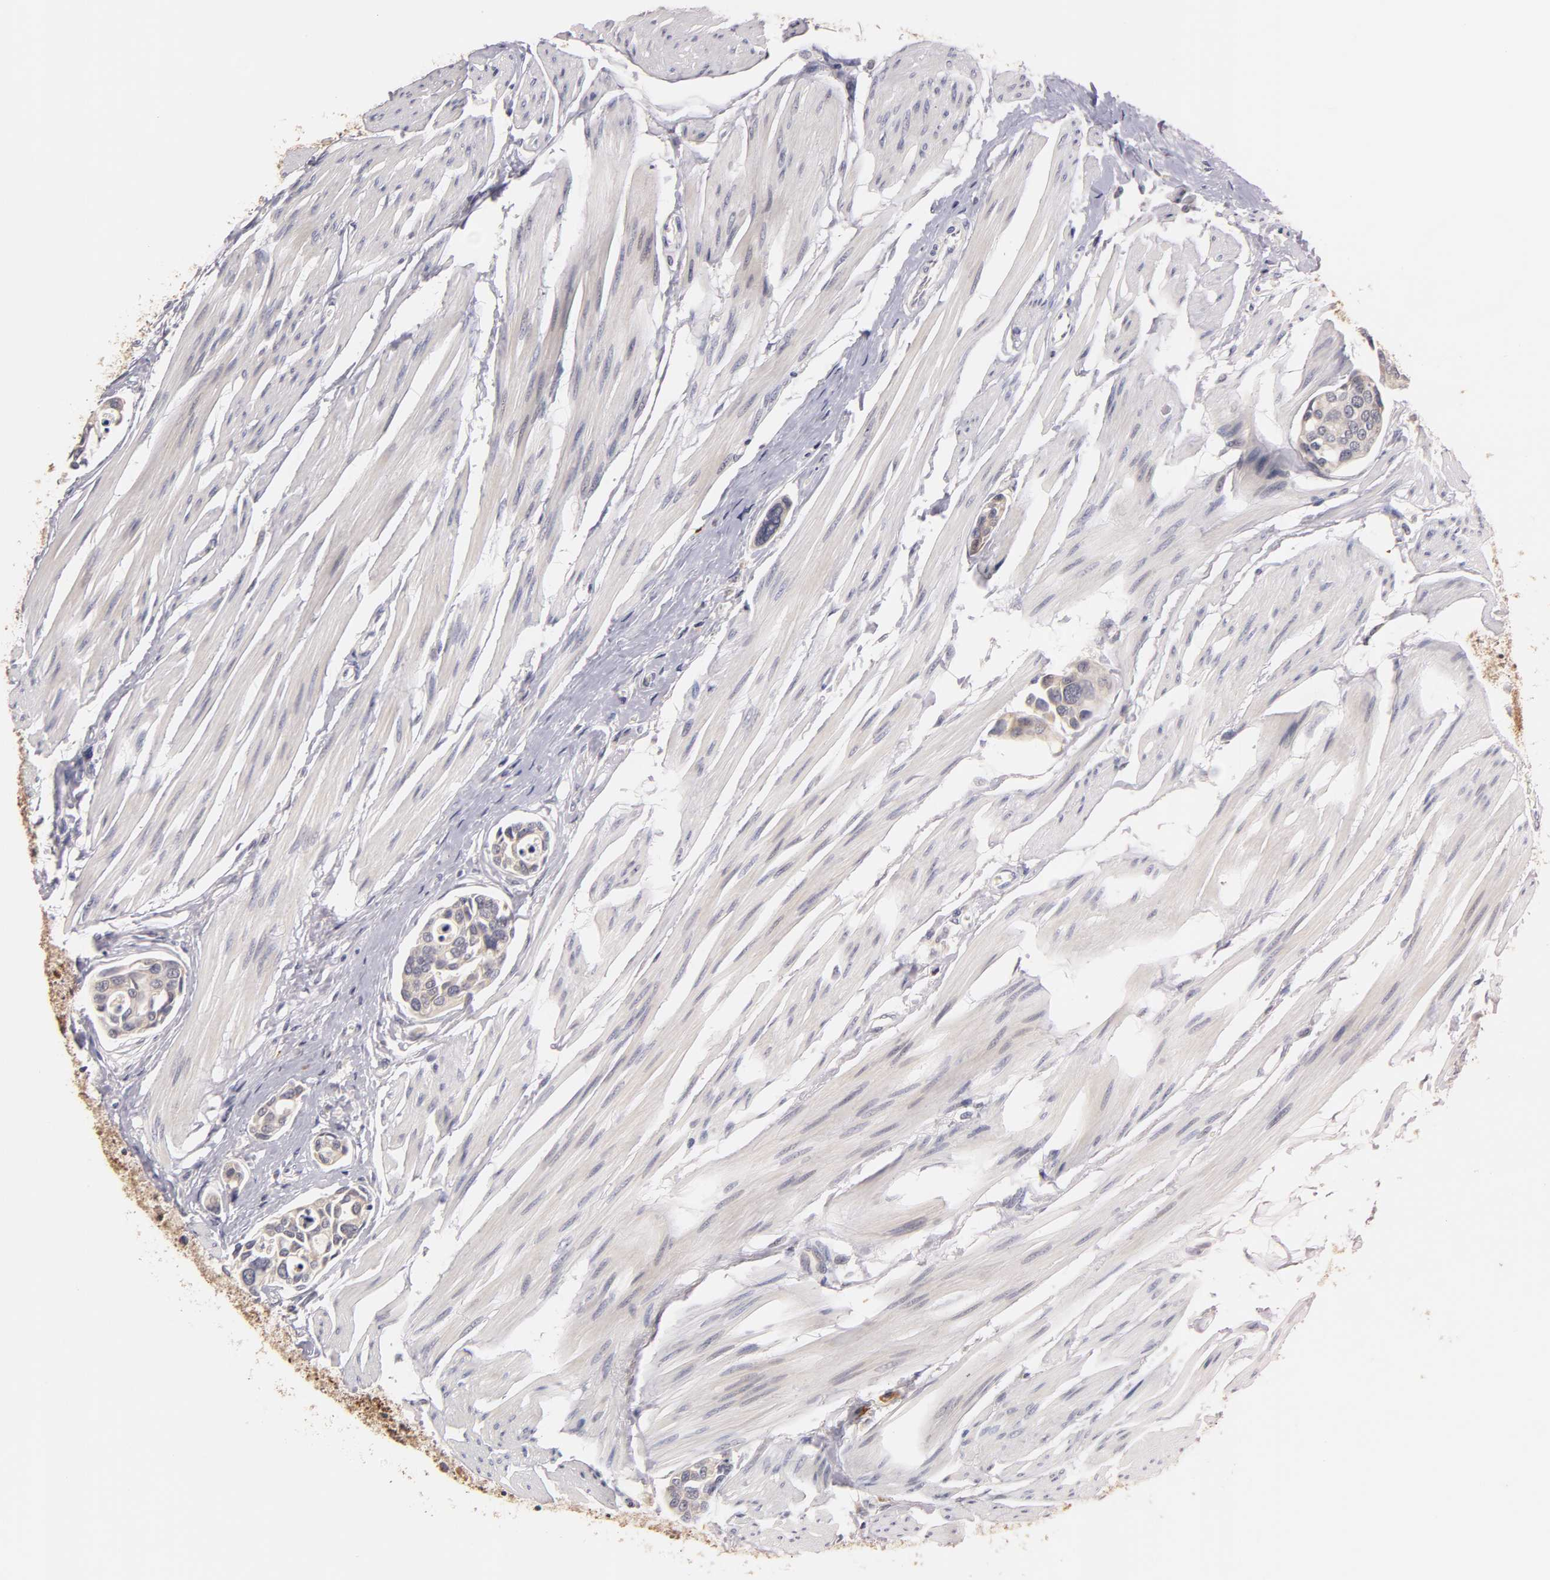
{"staining": {"intensity": "weak", "quantity": ">75%", "location": "cytoplasmic/membranous"}, "tissue": "urothelial cancer", "cell_type": "Tumor cells", "image_type": "cancer", "snomed": [{"axis": "morphology", "description": "Urothelial carcinoma, High grade"}, {"axis": "topography", "description": "Urinary bladder"}], "caption": "Protein expression analysis of urothelial cancer displays weak cytoplasmic/membranous expression in about >75% of tumor cells.", "gene": "GSTZ1", "patient": {"sex": "male", "age": 78}}